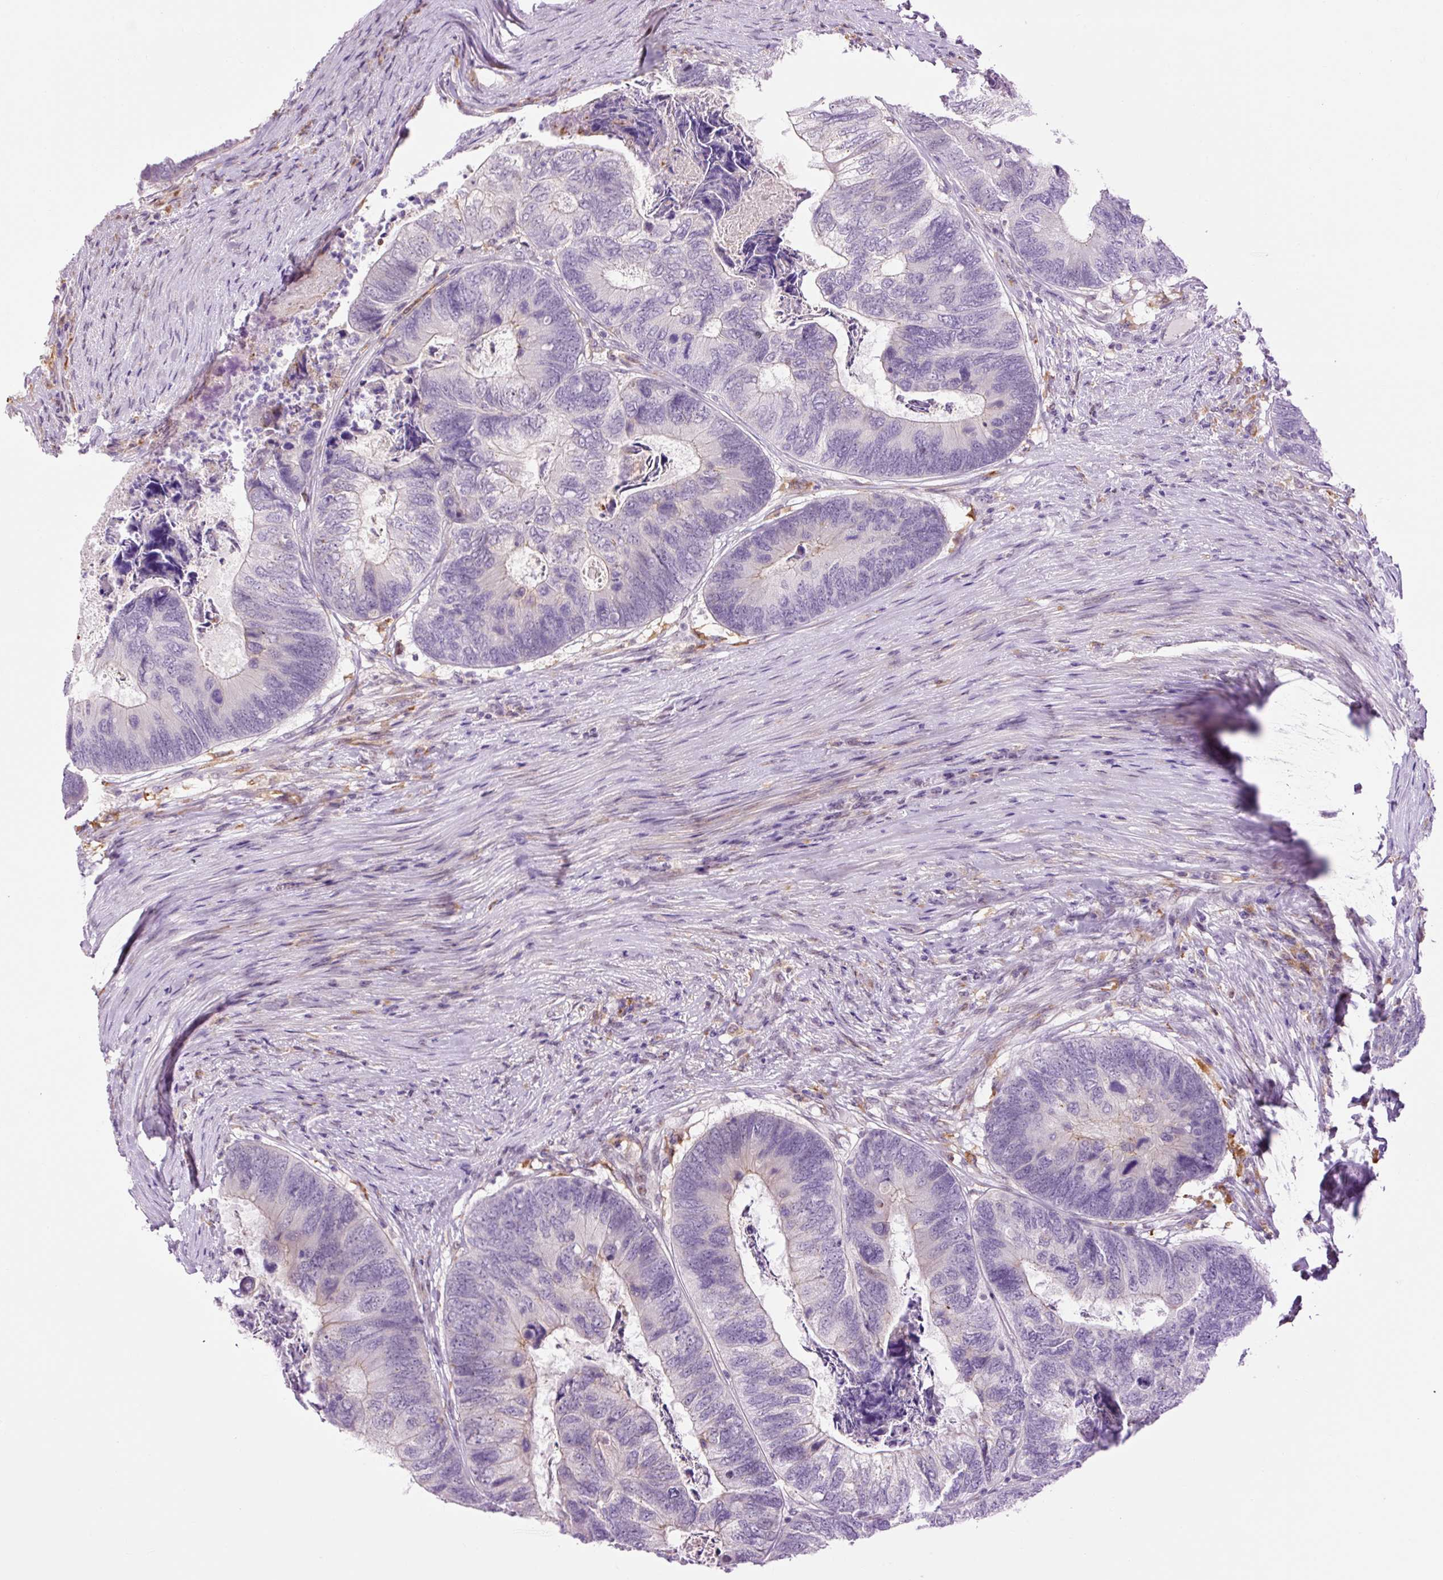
{"staining": {"intensity": "negative", "quantity": "none", "location": "none"}, "tissue": "colorectal cancer", "cell_type": "Tumor cells", "image_type": "cancer", "snomed": [{"axis": "morphology", "description": "Adenocarcinoma, NOS"}, {"axis": "topography", "description": "Colon"}], "caption": "Immunohistochemistry (IHC) of adenocarcinoma (colorectal) displays no positivity in tumor cells.", "gene": "LY86", "patient": {"sex": "female", "age": 67}}